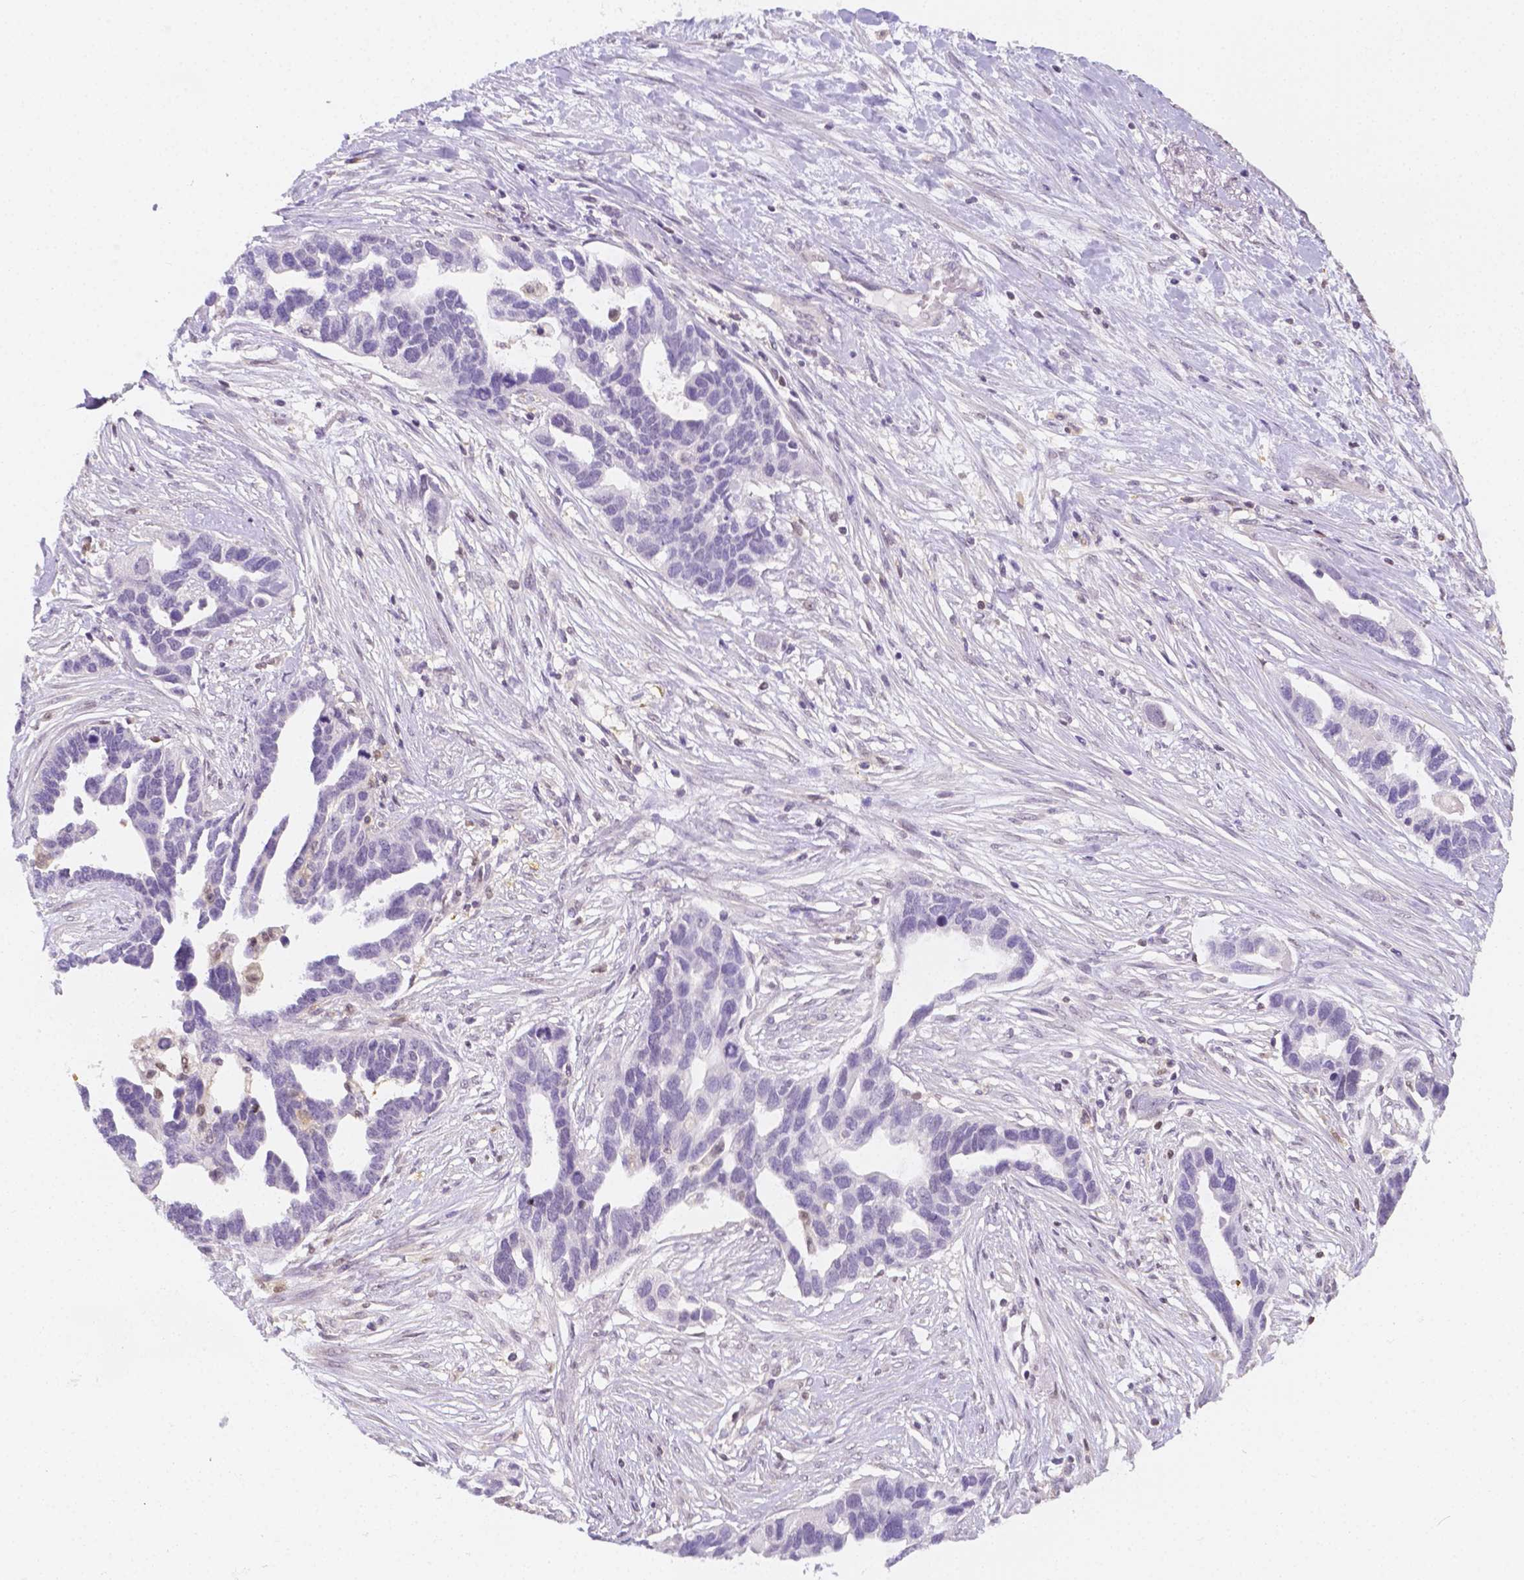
{"staining": {"intensity": "negative", "quantity": "none", "location": "none"}, "tissue": "ovarian cancer", "cell_type": "Tumor cells", "image_type": "cancer", "snomed": [{"axis": "morphology", "description": "Cystadenocarcinoma, serous, NOS"}, {"axis": "topography", "description": "Ovary"}], "caption": "A high-resolution micrograph shows immunohistochemistry (IHC) staining of ovarian cancer (serous cystadenocarcinoma), which demonstrates no significant staining in tumor cells. (DAB (3,3'-diaminobenzidine) IHC, high magnification).", "gene": "SGTB", "patient": {"sex": "female", "age": 54}}